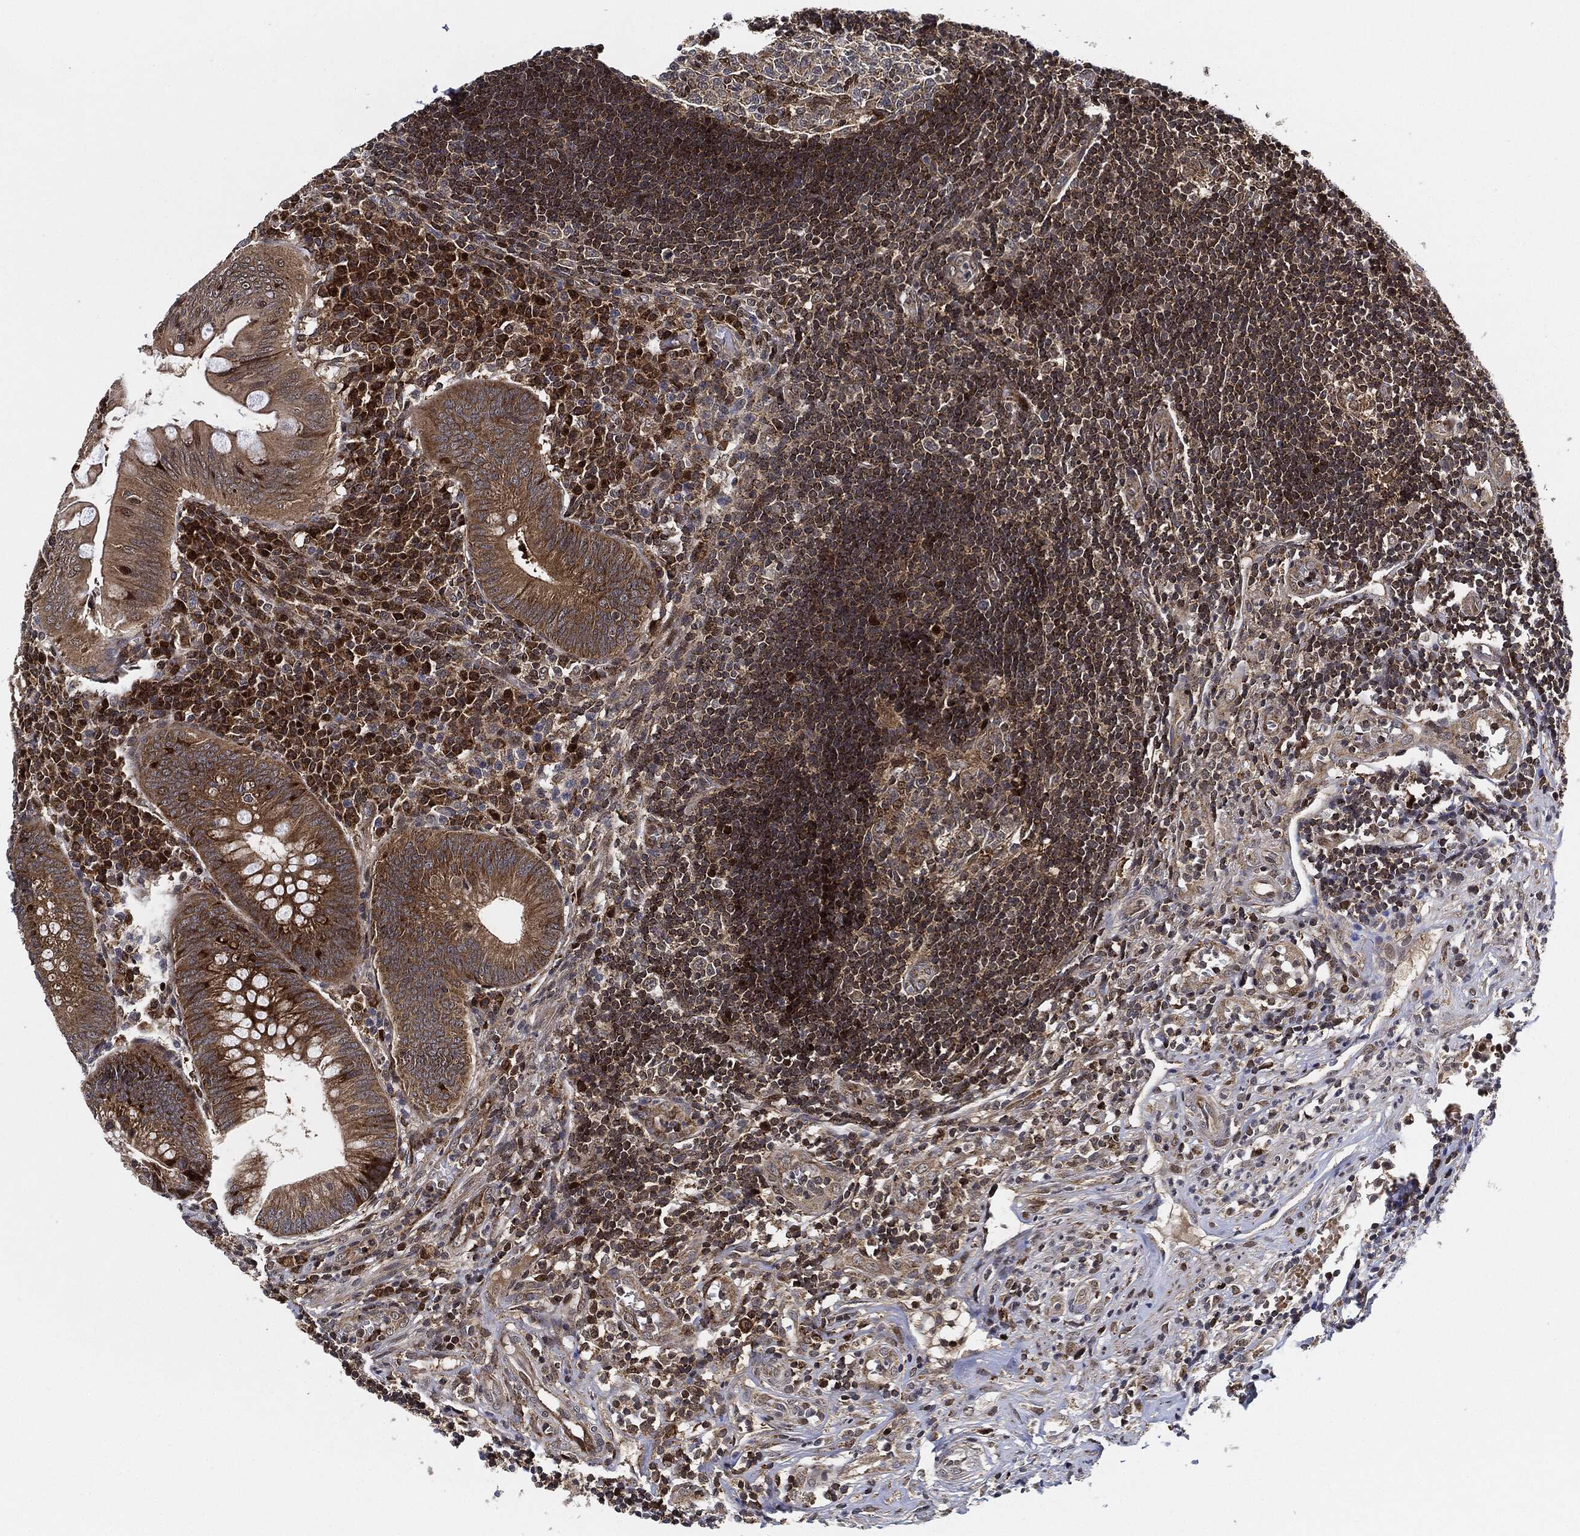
{"staining": {"intensity": "moderate", "quantity": ">75%", "location": "cytoplasmic/membranous"}, "tissue": "appendix", "cell_type": "Glandular cells", "image_type": "normal", "snomed": [{"axis": "morphology", "description": "Normal tissue, NOS"}, {"axis": "morphology", "description": "Inflammation, NOS"}, {"axis": "topography", "description": "Appendix"}], "caption": "Protein expression by immunohistochemistry (IHC) shows moderate cytoplasmic/membranous positivity in about >75% of glandular cells in normal appendix.", "gene": "RNASEL", "patient": {"sex": "male", "age": 16}}